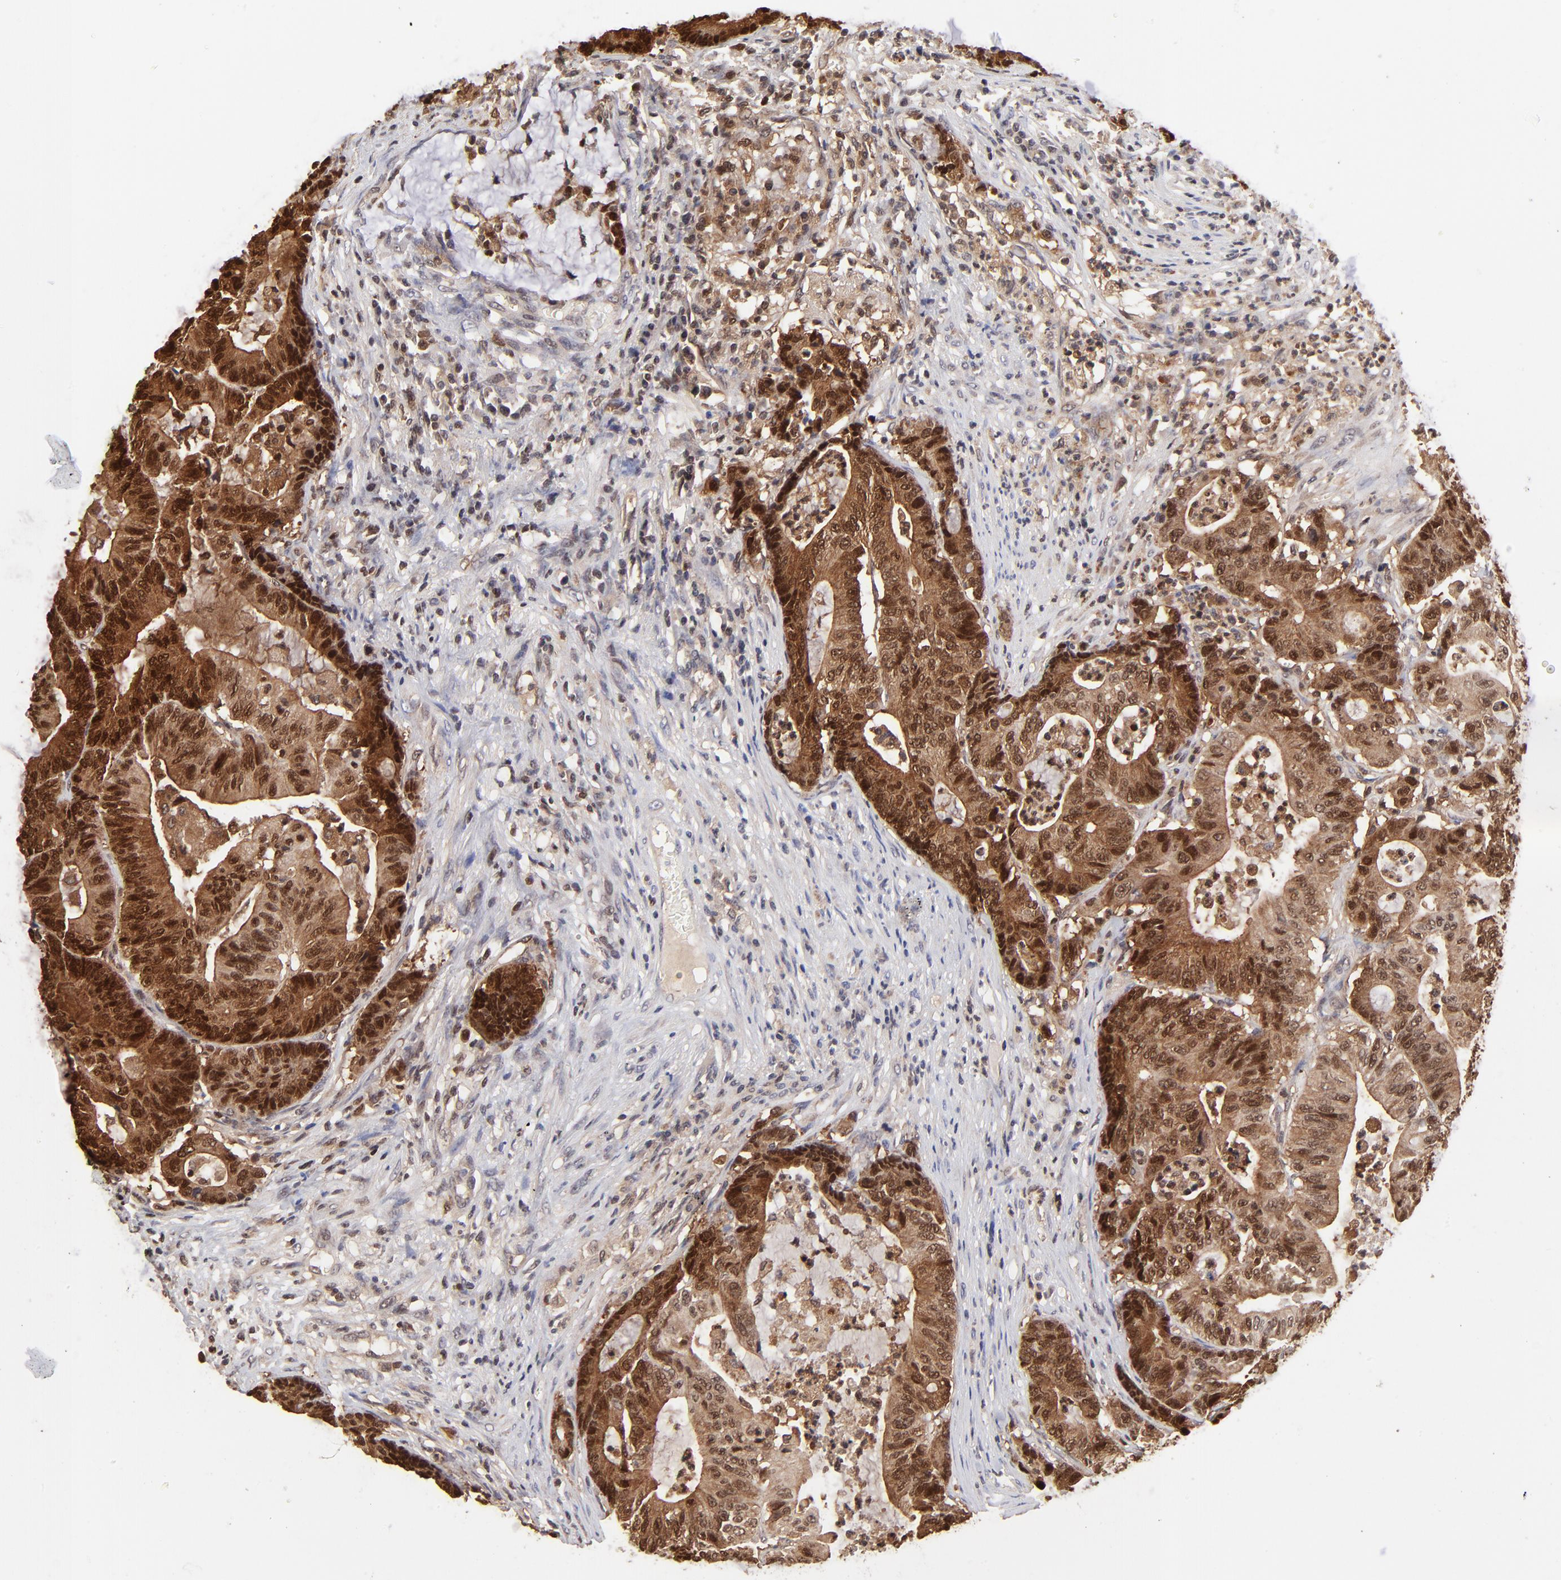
{"staining": {"intensity": "strong", "quantity": ">75%", "location": "cytoplasmic/membranous,nuclear"}, "tissue": "colorectal cancer", "cell_type": "Tumor cells", "image_type": "cancer", "snomed": [{"axis": "morphology", "description": "Adenocarcinoma, NOS"}, {"axis": "topography", "description": "Colon"}], "caption": "An immunohistochemistry (IHC) micrograph of neoplastic tissue is shown. Protein staining in brown labels strong cytoplasmic/membranous and nuclear positivity in colorectal adenocarcinoma within tumor cells.", "gene": "DCTPP1", "patient": {"sex": "female", "age": 84}}